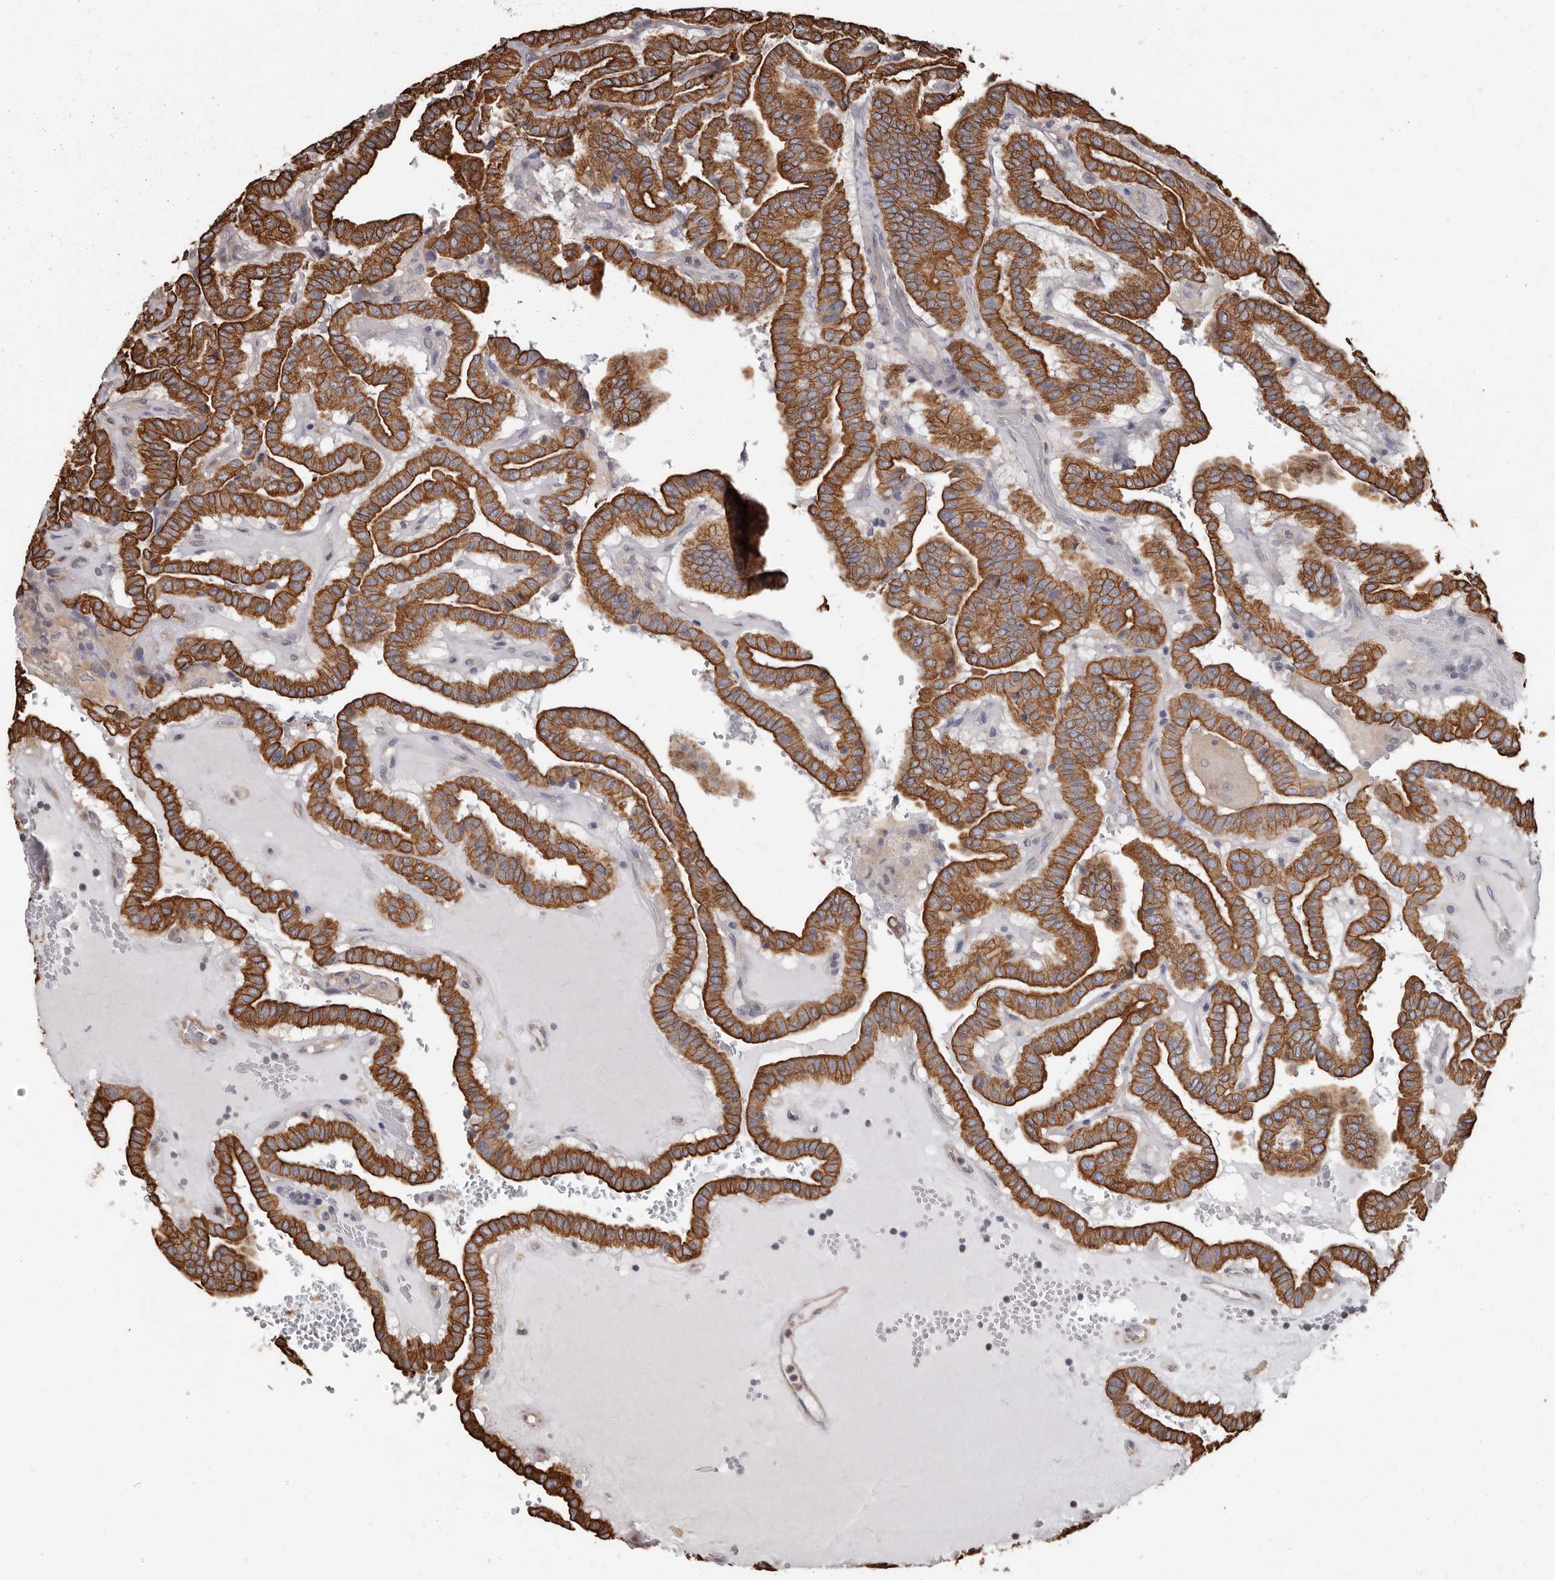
{"staining": {"intensity": "strong", "quantity": ">75%", "location": "cytoplasmic/membranous"}, "tissue": "thyroid cancer", "cell_type": "Tumor cells", "image_type": "cancer", "snomed": [{"axis": "morphology", "description": "Papillary adenocarcinoma, NOS"}, {"axis": "topography", "description": "Thyroid gland"}], "caption": "Tumor cells reveal high levels of strong cytoplasmic/membranous staining in about >75% of cells in thyroid cancer (papillary adenocarcinoma).", "gene": "MRPL18", "patient": {"sex": "male", "age": 77}}